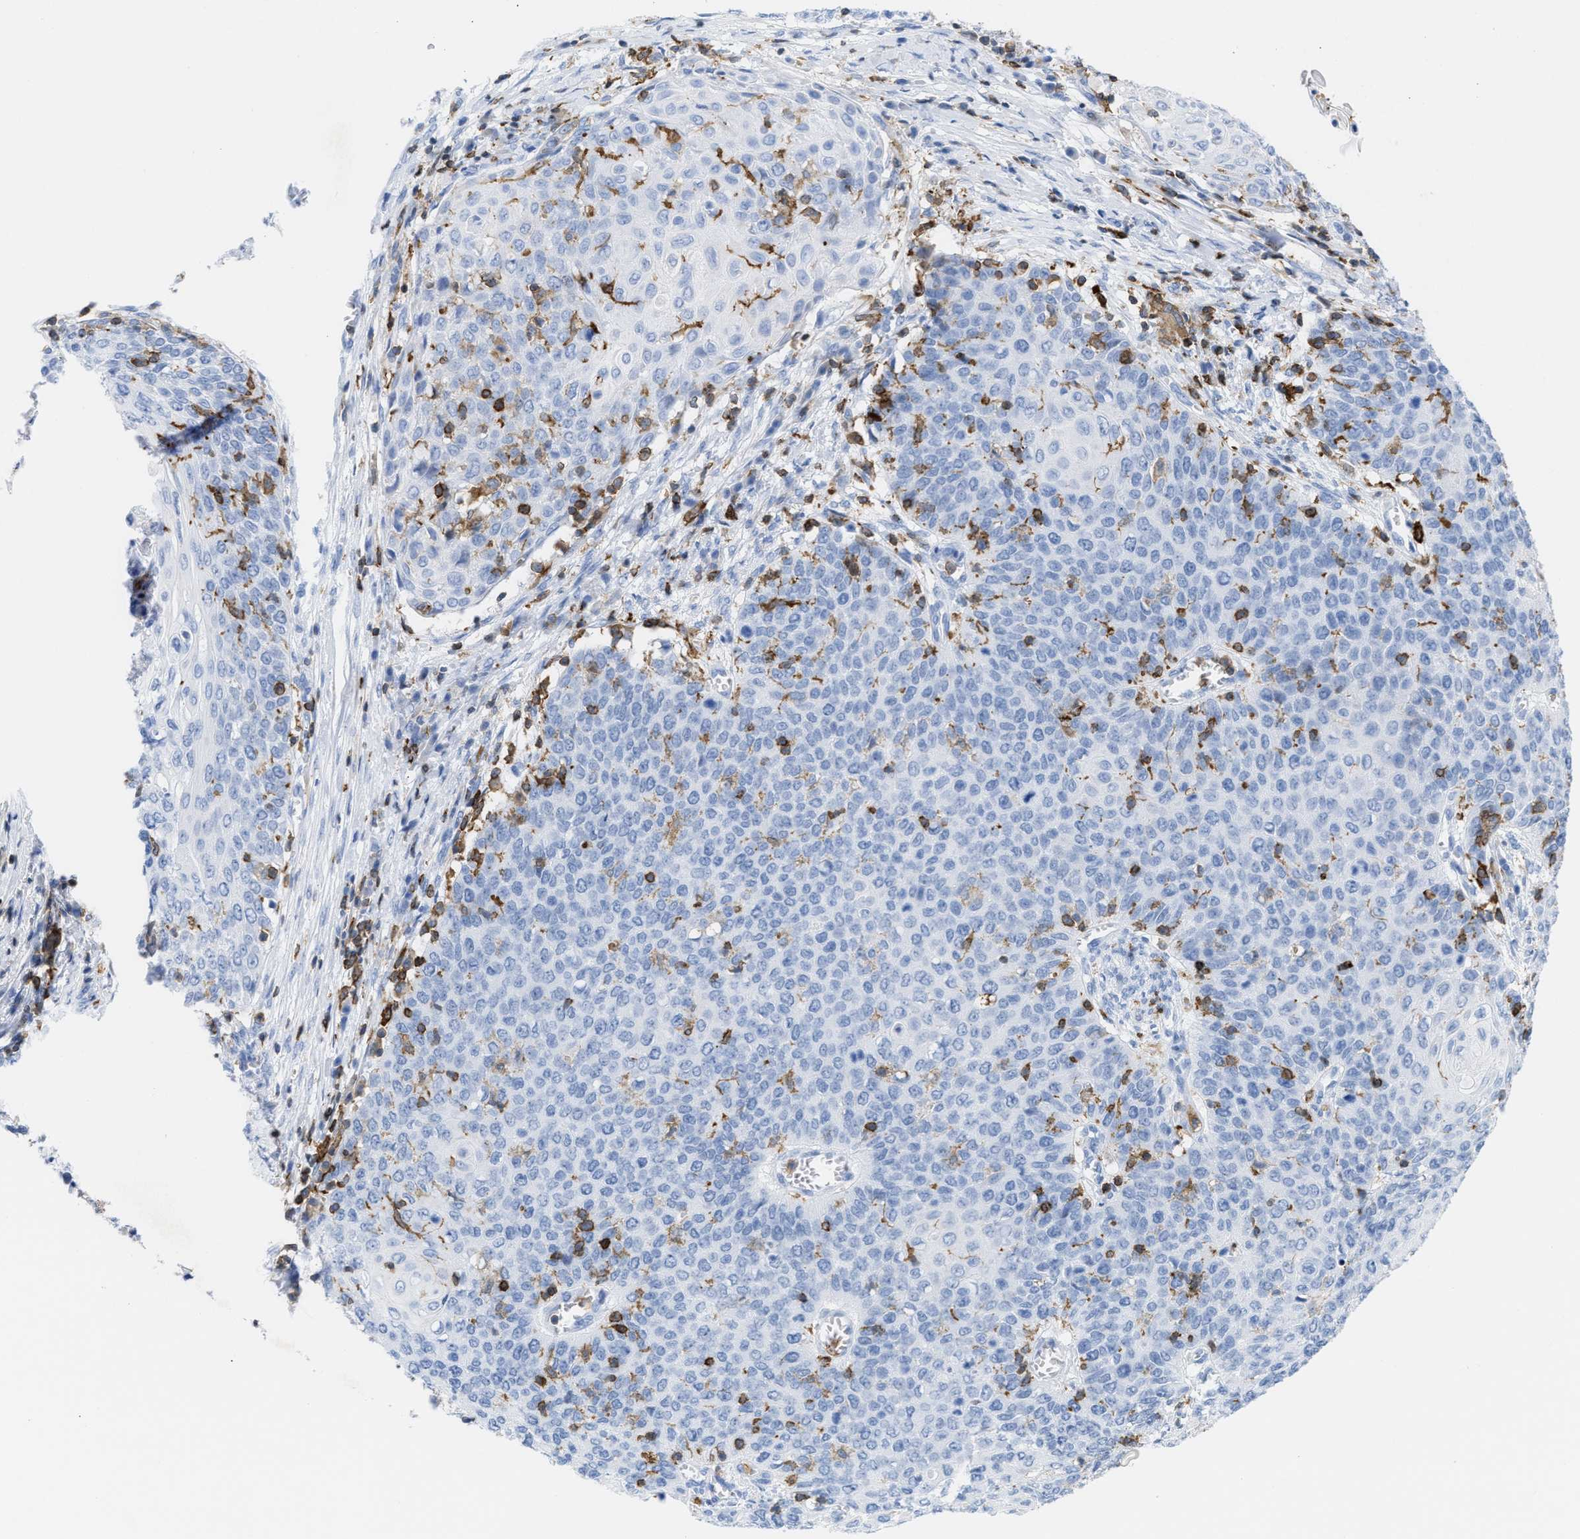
{"staining": {"intensity": "negative", "quantity": "none", "location": "none"}, "tissue": "cervical cancer", "cell_type": "Tumor cells", "image_type": "cancer", "snomed": [{"axis": "morphology", "description": "Squamous cell carcinoma, NOS"}, {"axis": "topography", "description": "Cervix"}], "caption": "Image shows no protein staining in tumor cells of cervical squamous cell carcinoma tissue.", "gene": "LCP1", "patient": {"sex": "female", "age": 39}}